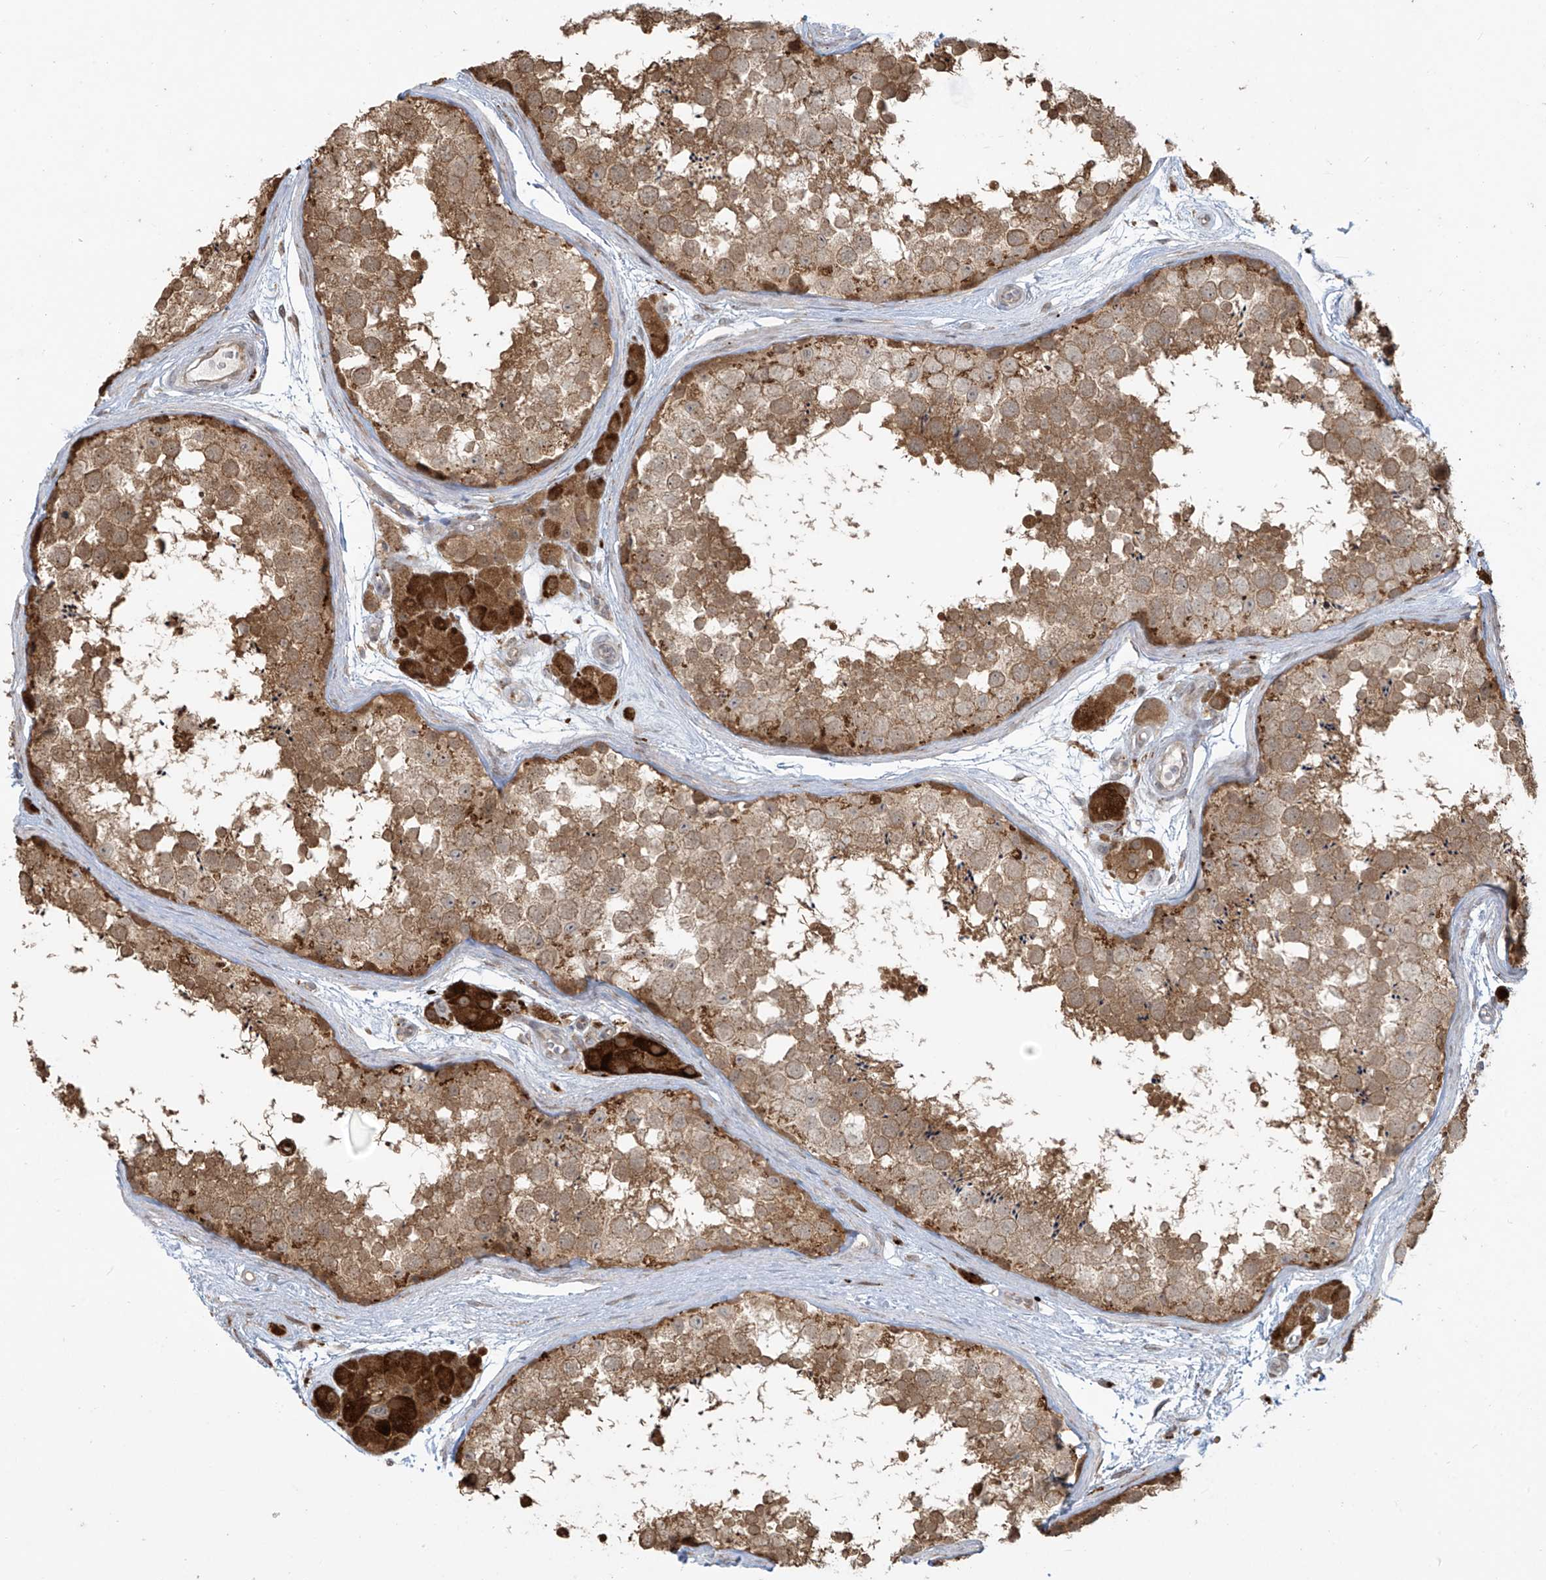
{"staining": {"intensity": "moderate", "quantity": ">75%", "location": "cytoplasmic/membranous"}, "tissue": "testis", "cell_type": "Cells in seminiferous ducts", "image_type": "normal", "snomed": [{"axis": "morphology", "description": "Normal tissue, NOS"}, {"axis": "topography", "description": "Testis"}], "caption": "DAB (3,3'-diaminobenzidine) immunohistochemical staining of benign testis exhibits moderate cytoplasmic/membranous protein expression in approximately >75% of cells in seminiferous ducts. (DAB (3,3'-diaminobenzidine) IHC, brown staining for protein, blue staining for nuclei).", "gene": "PLEKHM3", "patient": {"sex": "male", "age": 56}}